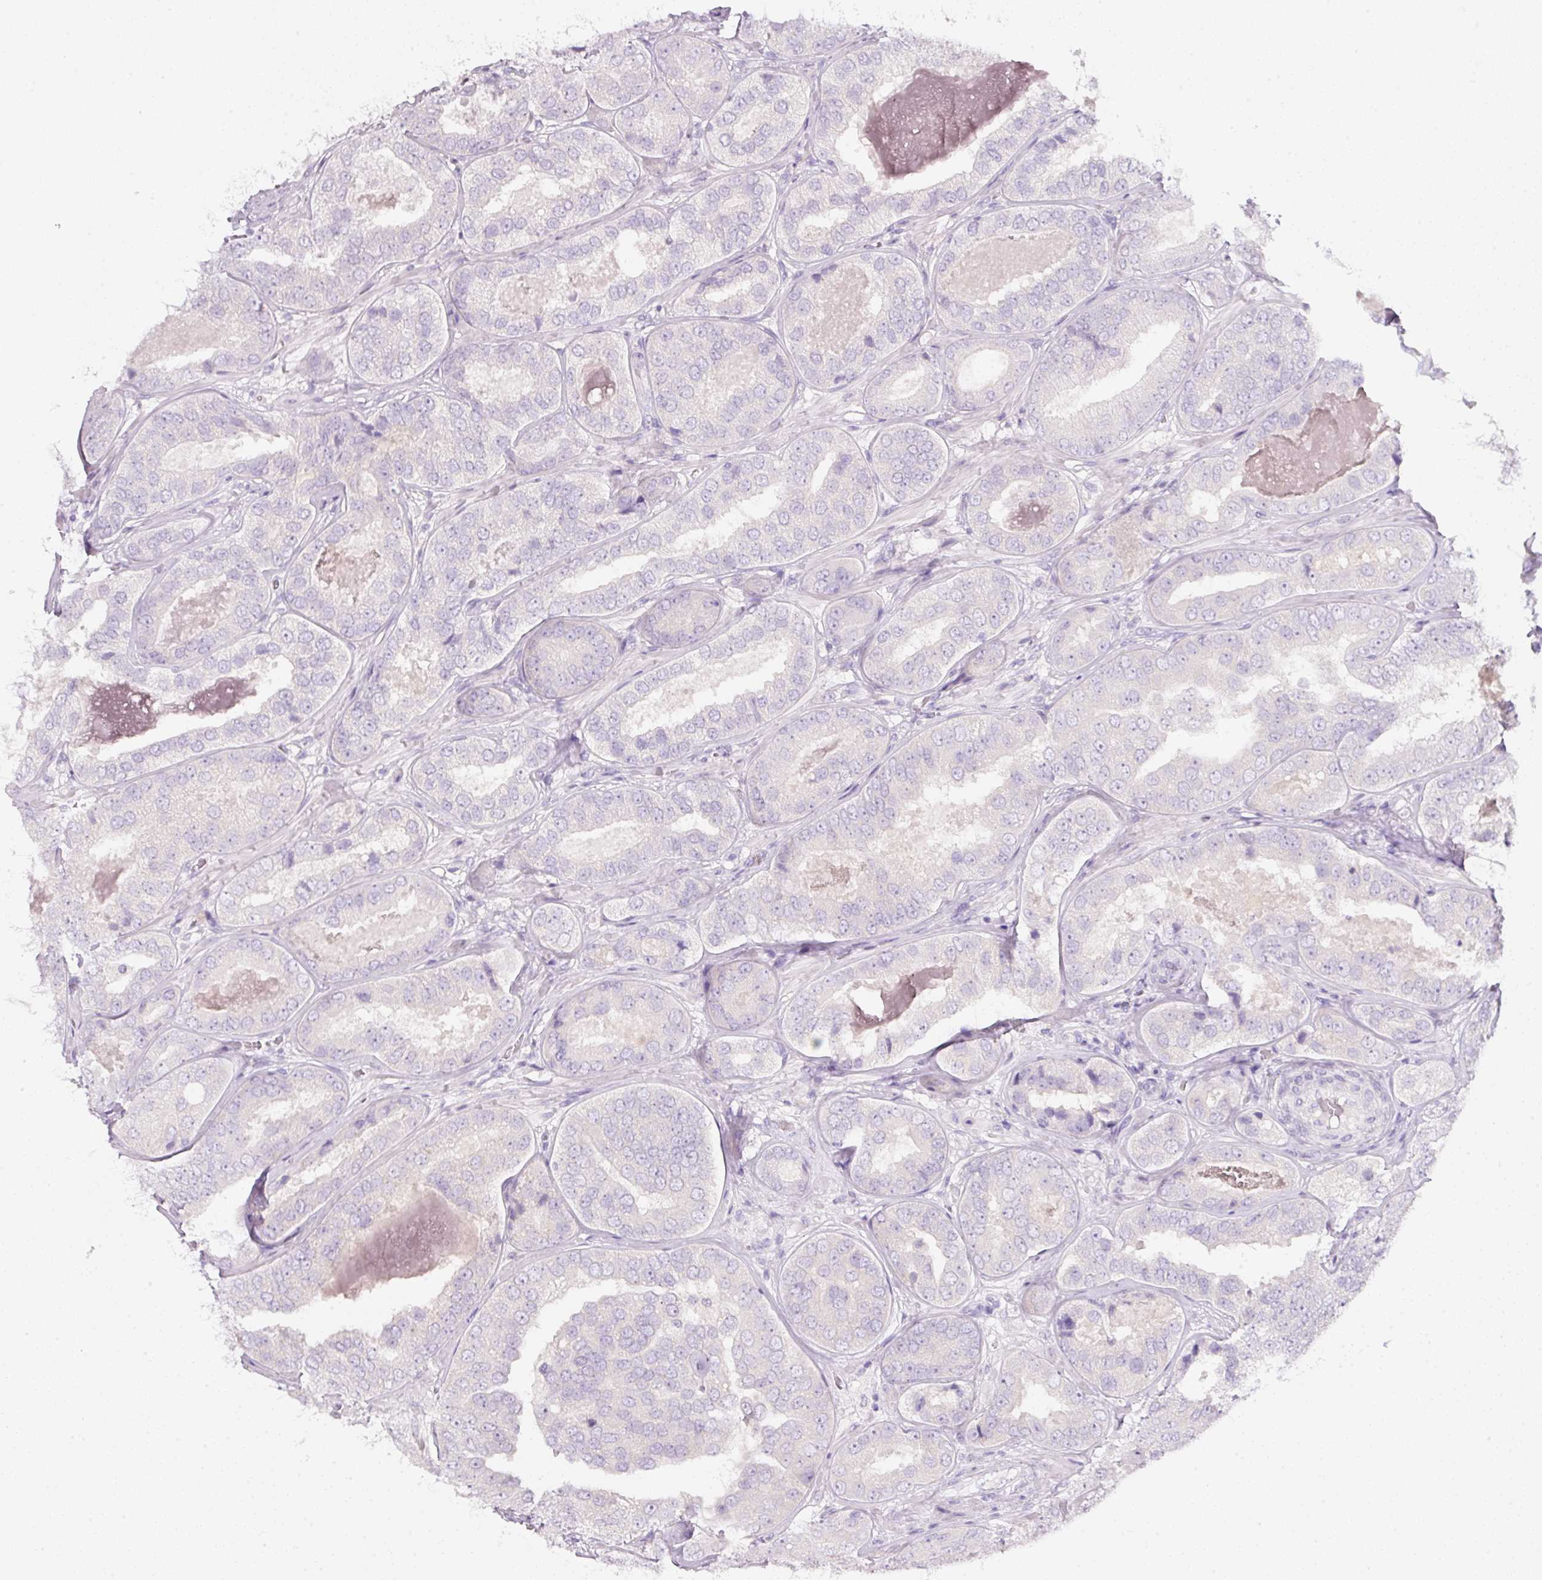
{"staining": {"intensity": "negative", "quantity": "none", "location": "none"}, "tissue": "prostate cancer", "cell_type": "Tumor cells", "image_type": "cancer", "snomed": [{"axis": "morphology", "description": "Adenocarcinoma, High grade"}, {"axis": "topography", "description": "Prostate"}], "caption": "DAB (3,3'-diaminobenzidine) immunohistochemical staining of high-grade adenocarcinoma (prostate) displays no significant staining in tumor cells.", "gene": "SLC2A2", "patient": {"sex": "male", "age": 63}}